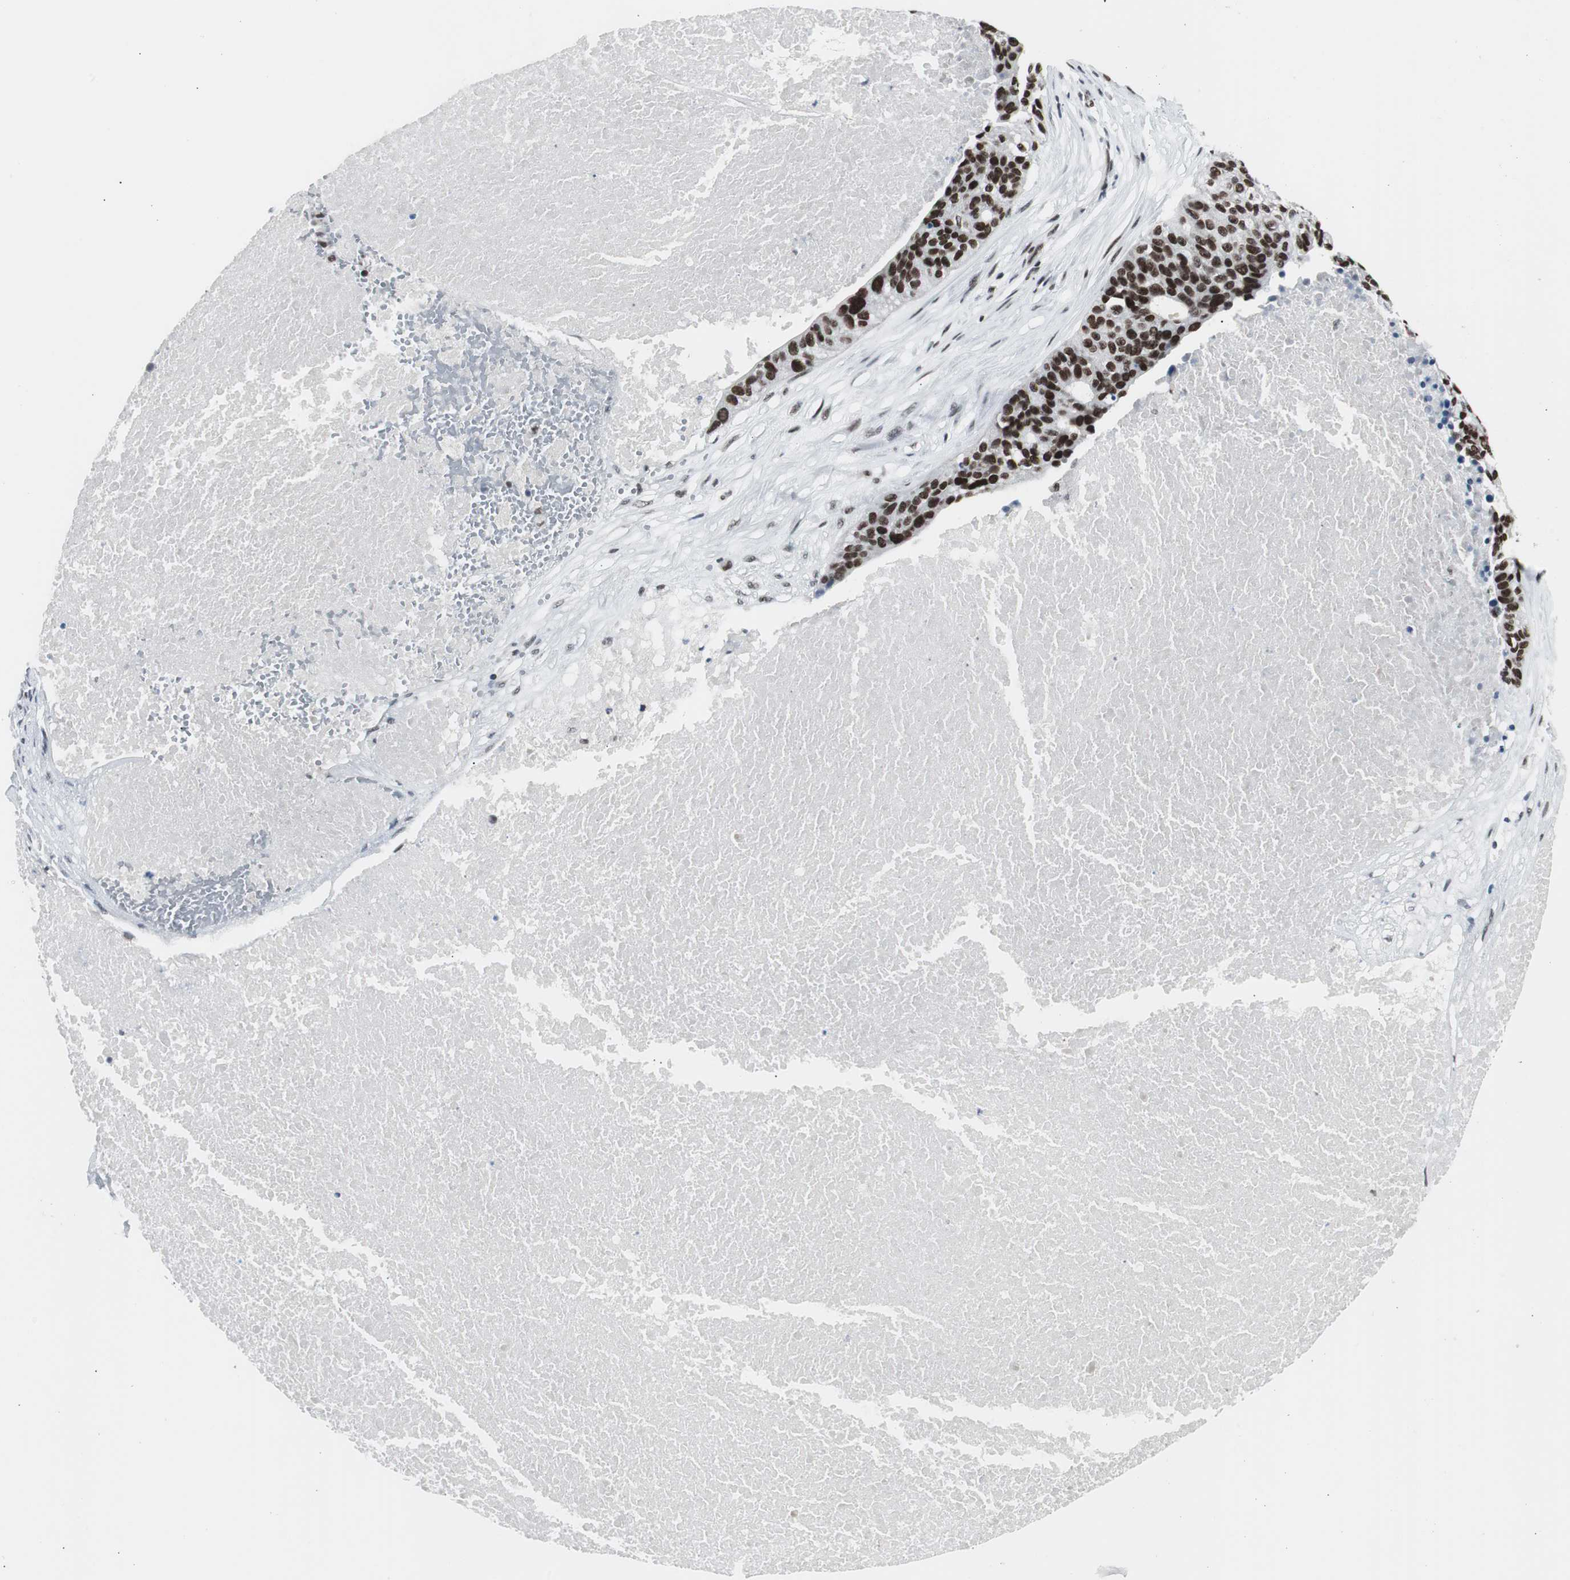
{"staining": {"intensity": "strong", "quantity": ">75%", "location": "nuclear"}, "tissue": "ovarian cancer", "cell_type": "Tumor cells", "image_type": "cancer", "snomed": [{"axis": "morphology", "description": "Cystadenocarcinoma, serous, NOS"}, {"axis": "topography", "description": "Ovary"}], "caption": "Protein analysis of ovarian cancer (serous cystadenocarcinoma) tissue demonstrates strong nuclear expression in about >75% of tumor cells.", "gene": "XRCC1", "patient": {"sex": "female", "age": 59}}